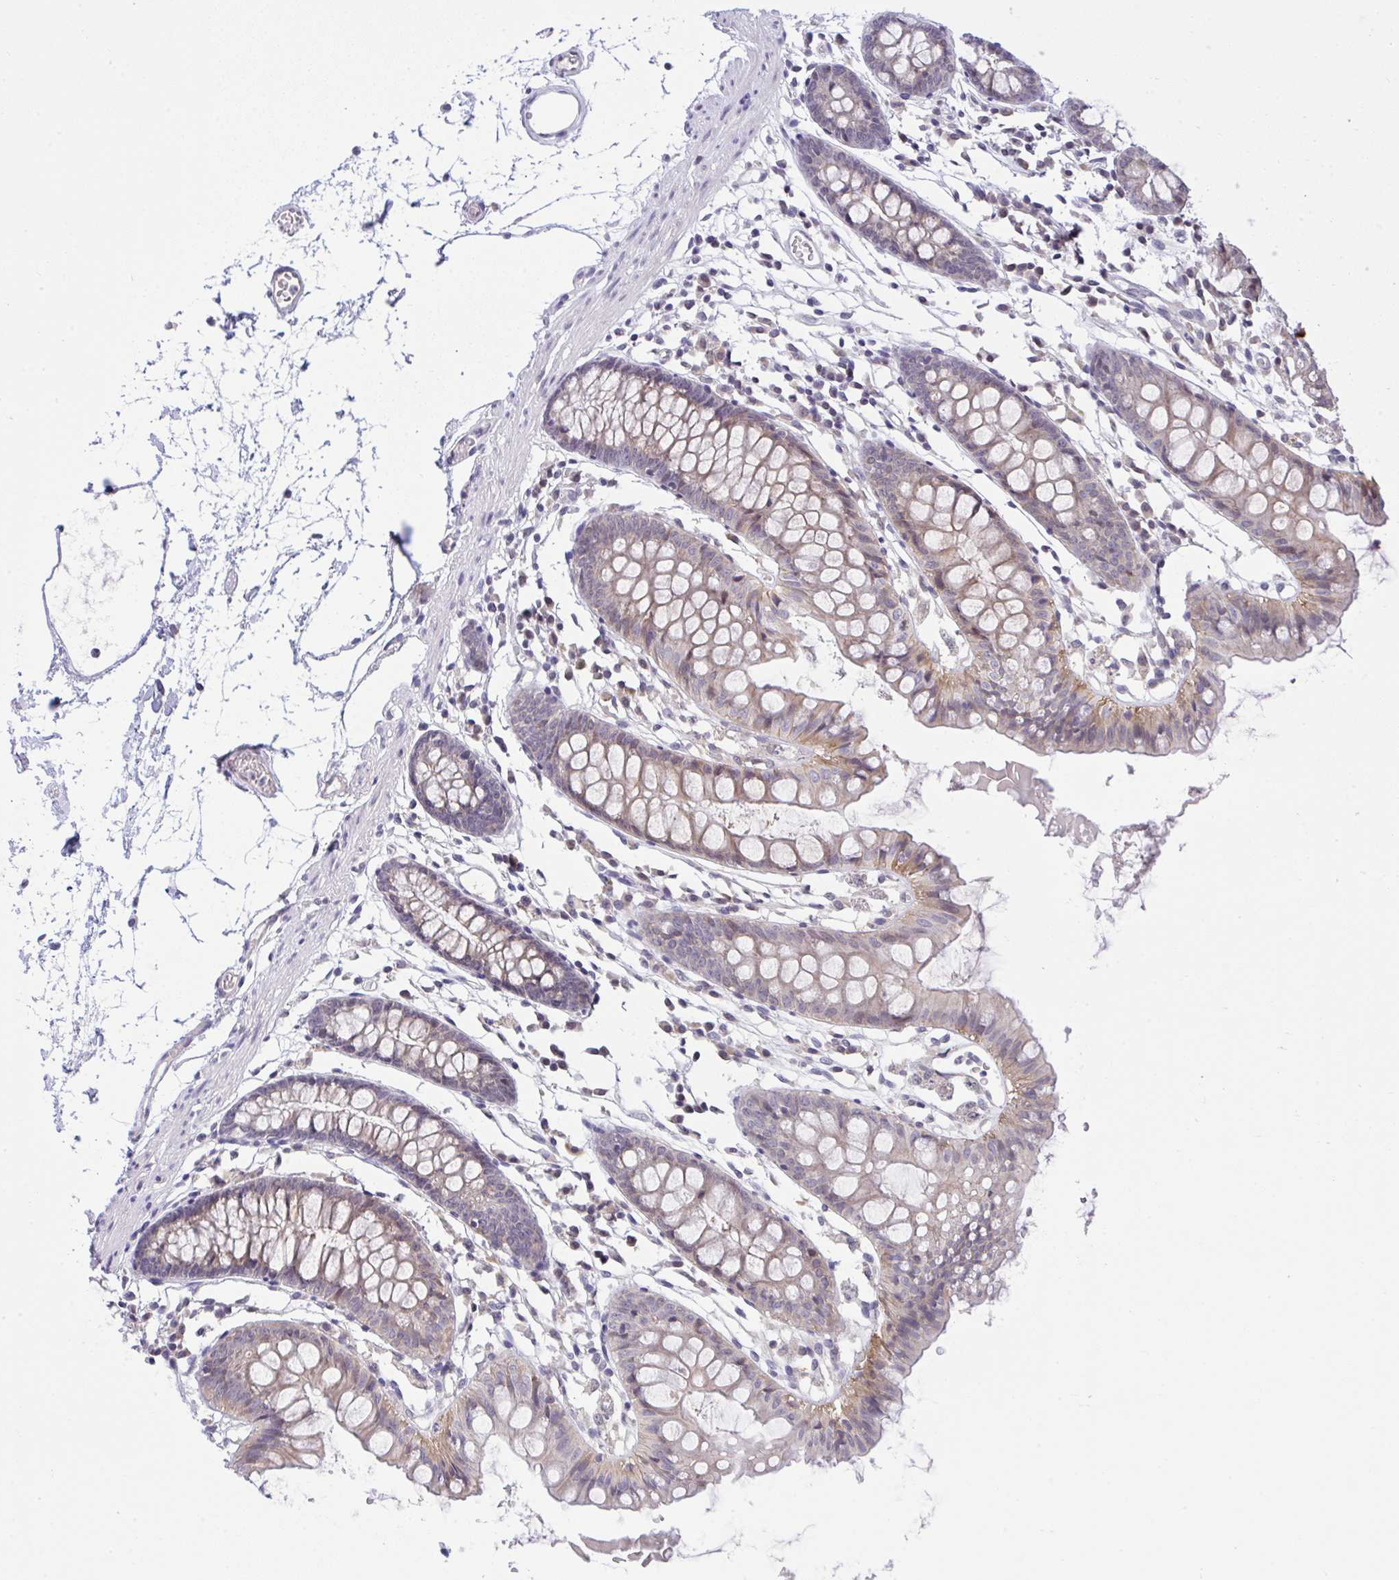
{"staining": {"intensity": "weak", "quantity": "25%-75%", "location": "cytoplasmic/membranous"}, "tissue": "colon", "cell_type": "Endothelial cells", "image_type": "normal", "snomed": [{"axis": "morphology", "description": "Normal tissue, NOS"}, {"axis": "topography", "description": "Colon"}], "caption": "Unremarkable colon reveals weak cytoplasmic/membranous positivity in about 25%-75% of endothelial cells.", "gene": "C9orf64", "patient": {"sex": "female", "age": 84}}